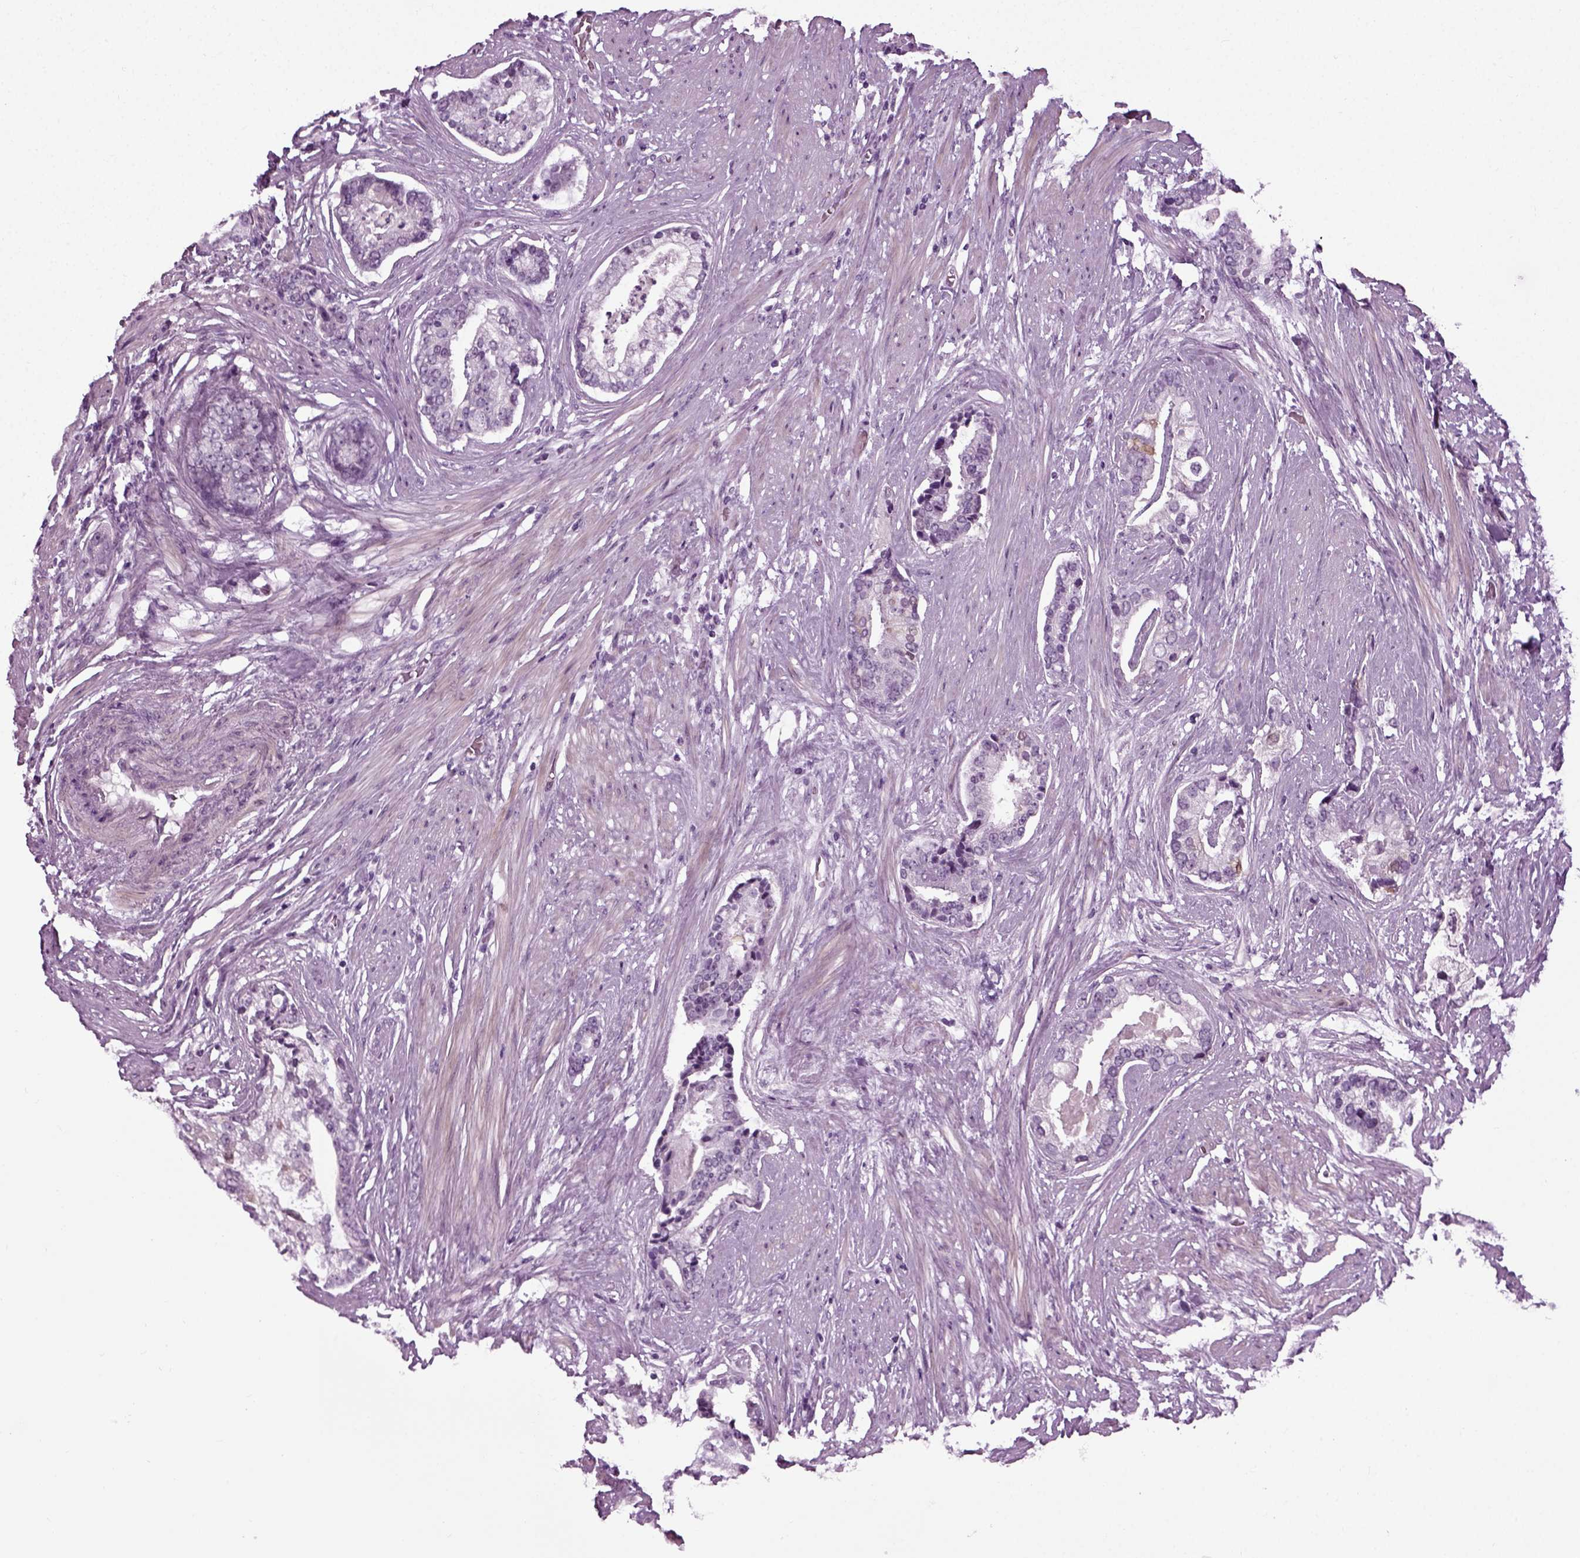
{"staining": {"intensity": "negative", "quantity": "none", "location": "none"}, "tissue": "prostate cancer", "cell_type": "Tumor cells", "image_type": "cancer", "snomed": [{"axis": "morphology", "description": "Adenocarcinoma, NOS"}, {"axis": "topography", "description": "Prostate and seminal vesicle, NOS"}, {"axis": "topography", "description": "Prostate"}], "caption": "This is a histopathology image of immunohistochemistry (IHC) staining of prostate cancer, which shows no staining in tumor cells.", "gene": "ZC2HC1C", "patient": {"sex": "male", "age": 44}}